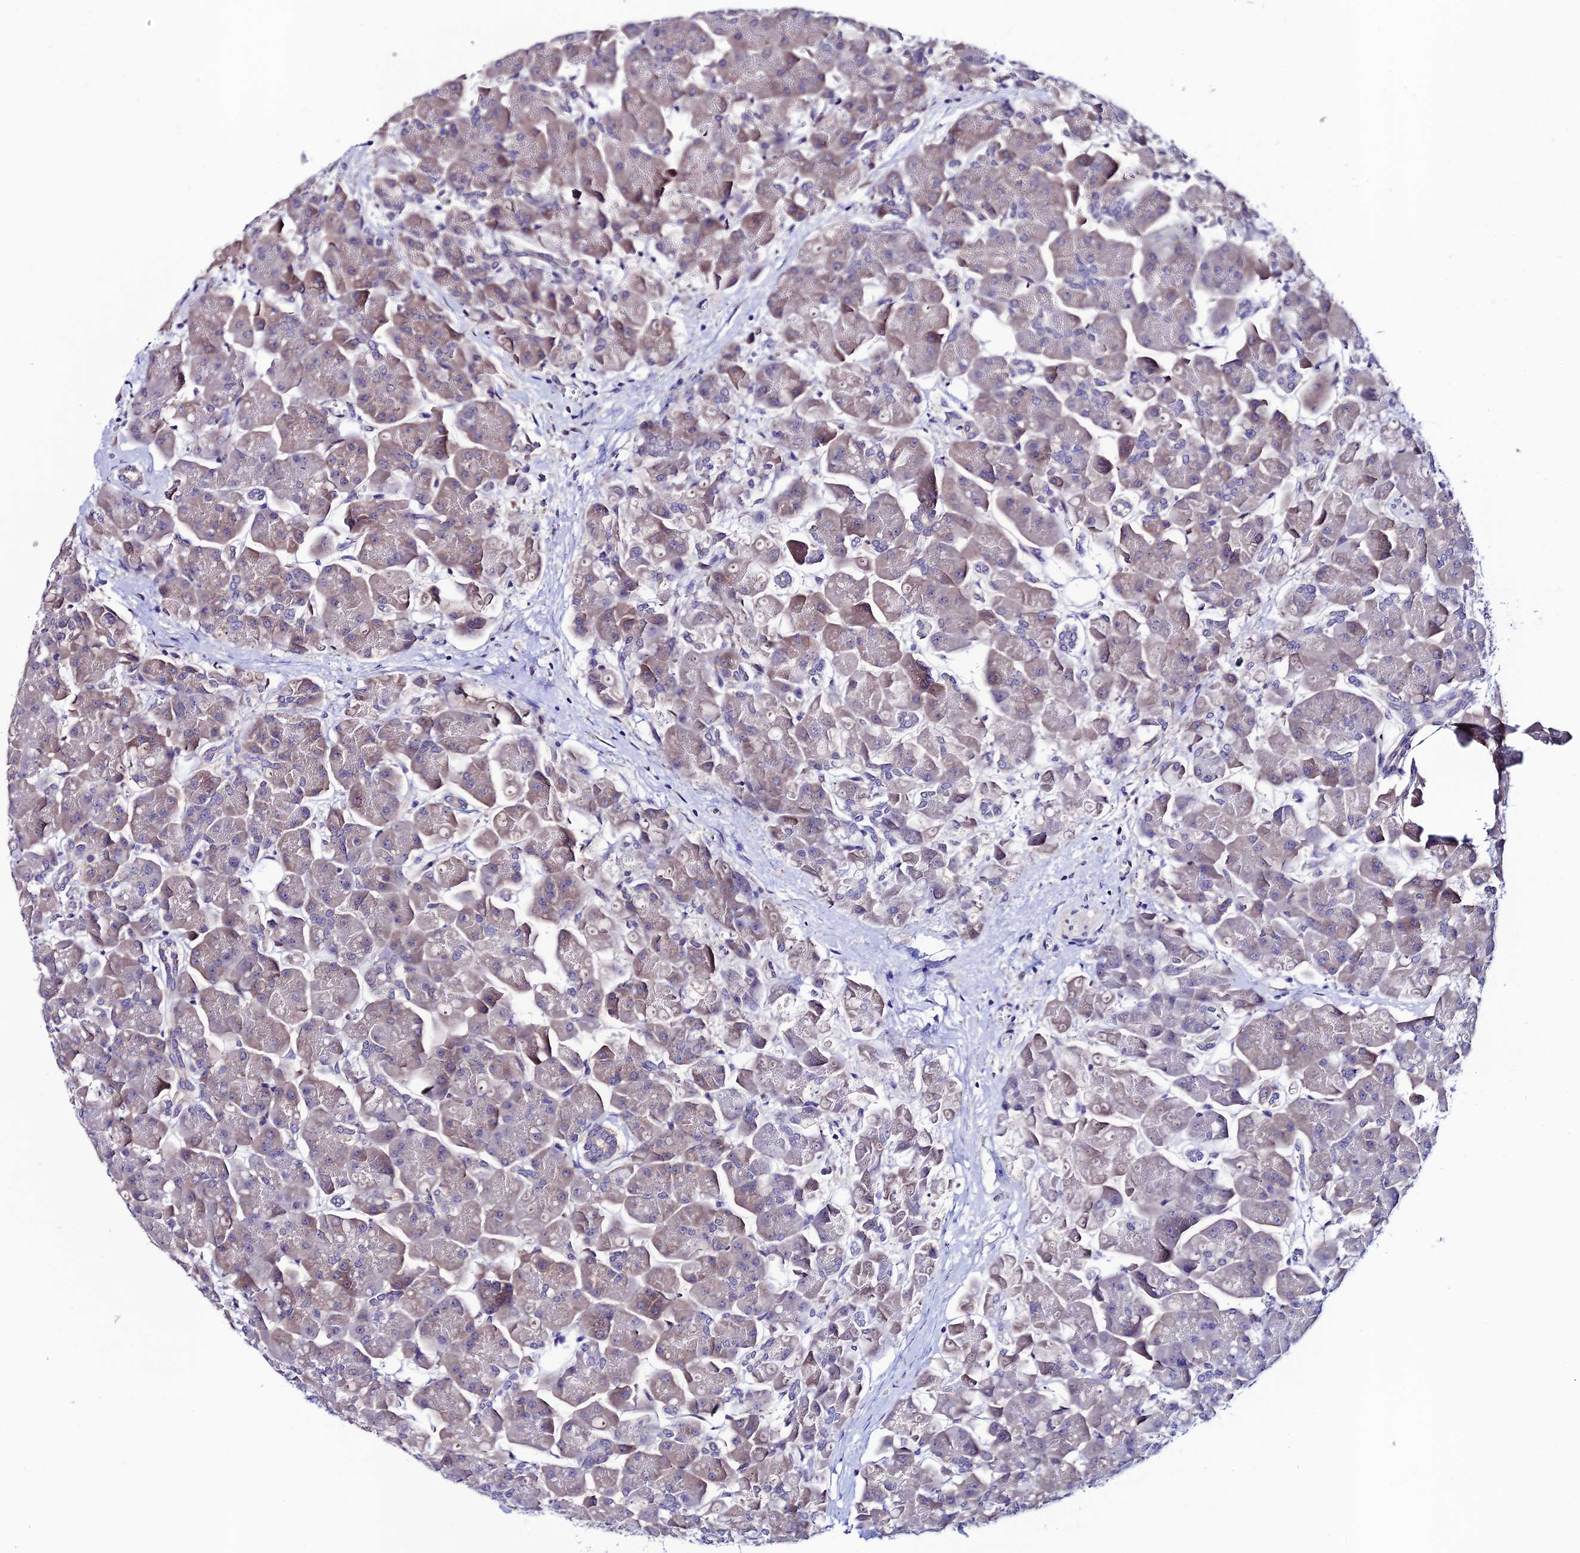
{"staining": {"intensity": "weak", "quantity": "25%-75%", "location": "cytoplasmic/membranous"}, "tissue": "pancreas", "cell_type": "Exocrine glandular cells", "image_type": "normal", "snomed": [{"axis": "morphology", "description": "Normal tissue, NOS"}, {"axis": "topography", "description": "Pancreas"}], "caption": "The histopathology image reveals staining of unremarkable pancreas, revealing weak cytoplasmic/membranous protein positivity (brown color) within exocrine glandular cells. (Brightfield microscopy of DAB IHC at high magnification).", "gene": "FZD8", "patient": {"sex": "male", "age": 66}}